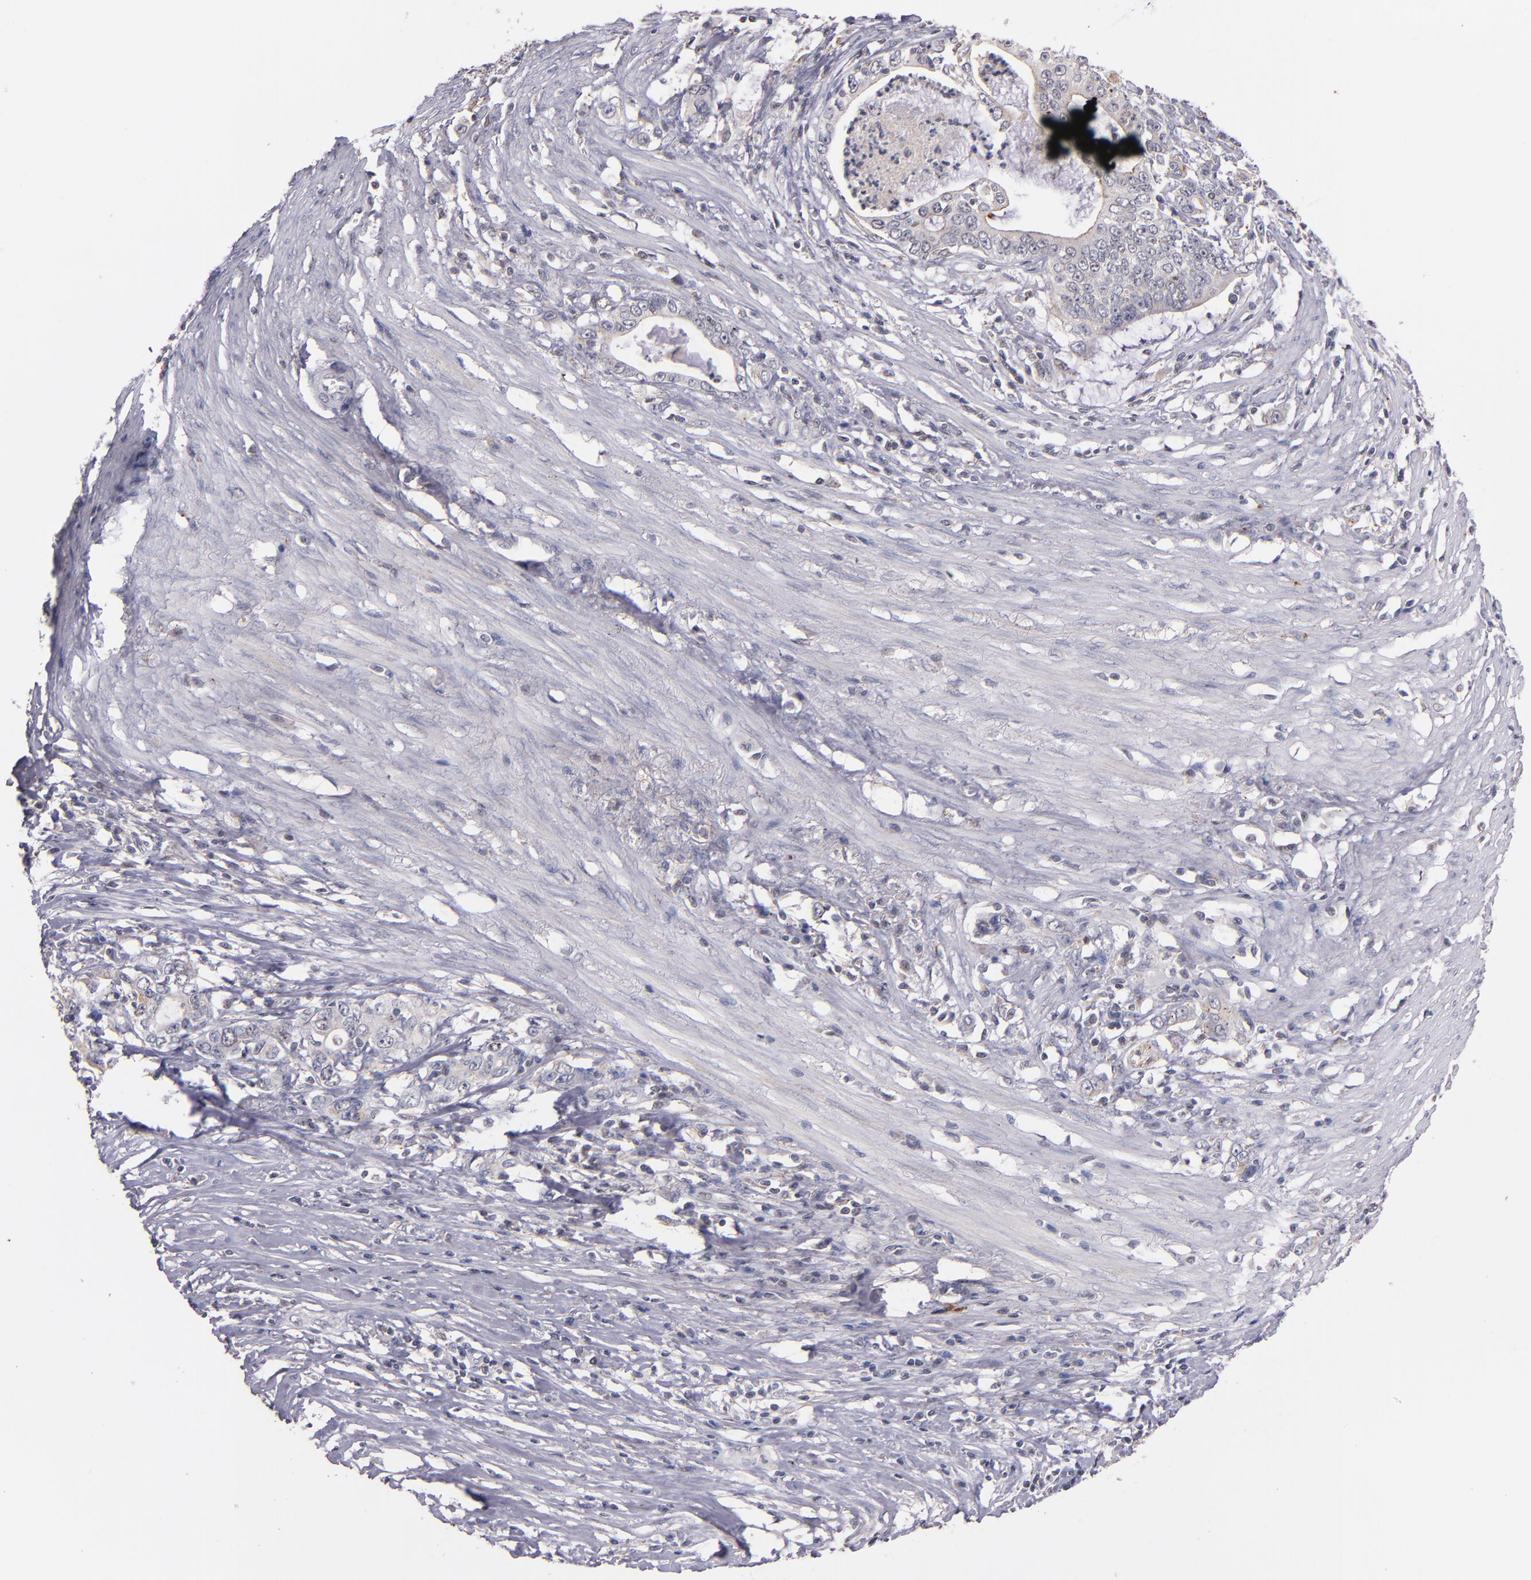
{"staining": {"intensity": "weak", "quantity": "<25%", "location": "cytoplasmic/membranous"}, "tissue": "stomach cancer", "cell_type": "Tumor cells", "image_type": "cancer", "snomed": [{"axis": "morphology", "description": "Adenocarcinoma, NOS"}, {"axis": "topography", "description": "Stomach, lower"}], "caption": "Tumor cells are negative for protein expression in human stomach cancer (adenocarcinoma).", "gene": "SYP", "patient": {"sex": "female", "age": 72}}